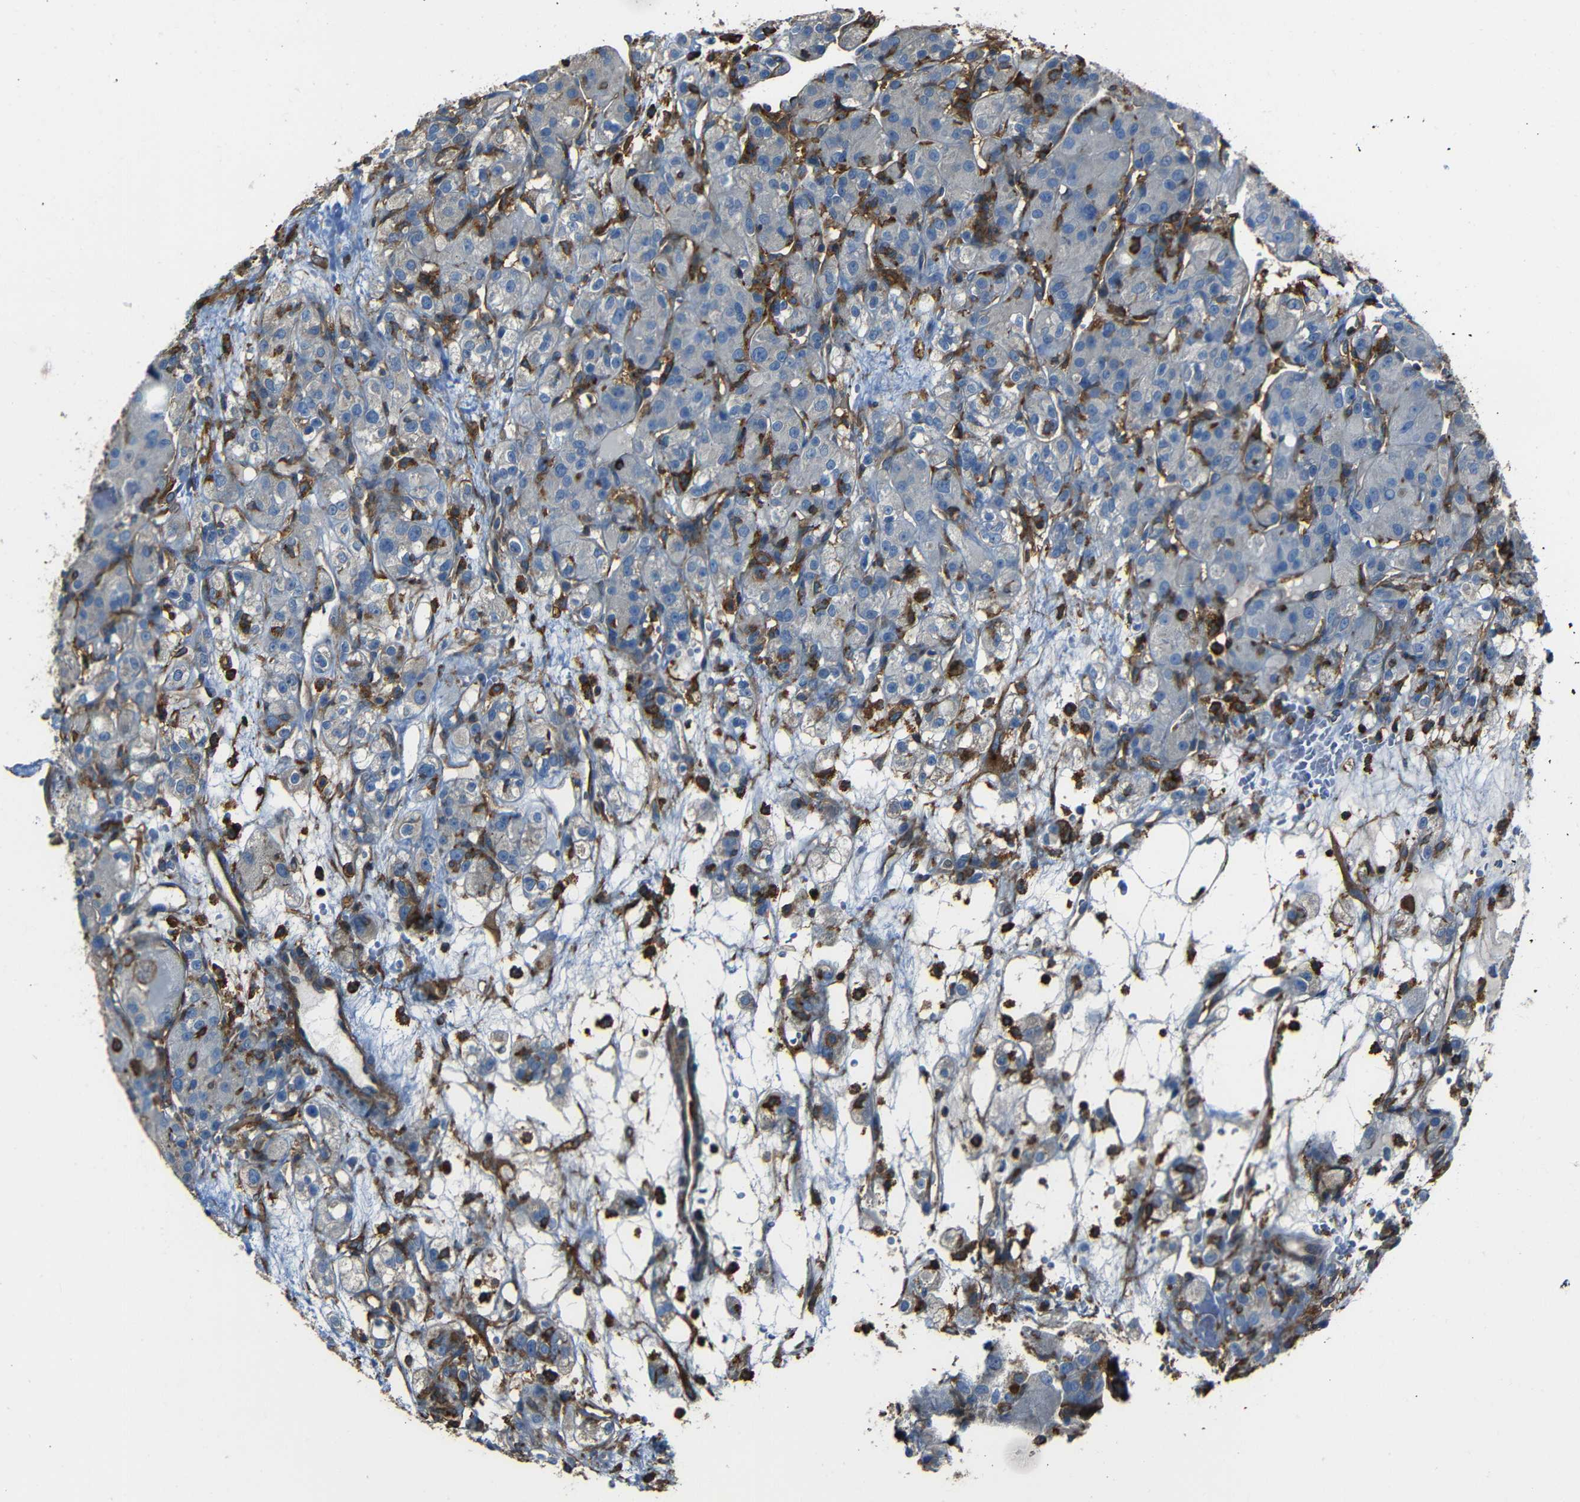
{"staining": {"intensity": "negative", "quantity": "none", "location": "none"}, "tissue": "renal cancer", "cell_type": "Tumor cells", "image_type": "cancer", "snomed": [{"axis": "morphology", "description": "Normal tissue, NOS"}, {"axis": "morphology", "description": "Adenocarcinoma, NOS"}, {"axis": "topography", "description": "Kidney"}], "caption": "Protein analysis of renal cancer (adenocarcinoma) displays no significant positivity in tumor cells. (Immunohistochemistry (ihc), brightfield microscopy, high magnification).", "gene": "ADGRE5", "patient": {"sex": "male", "age": 61}}